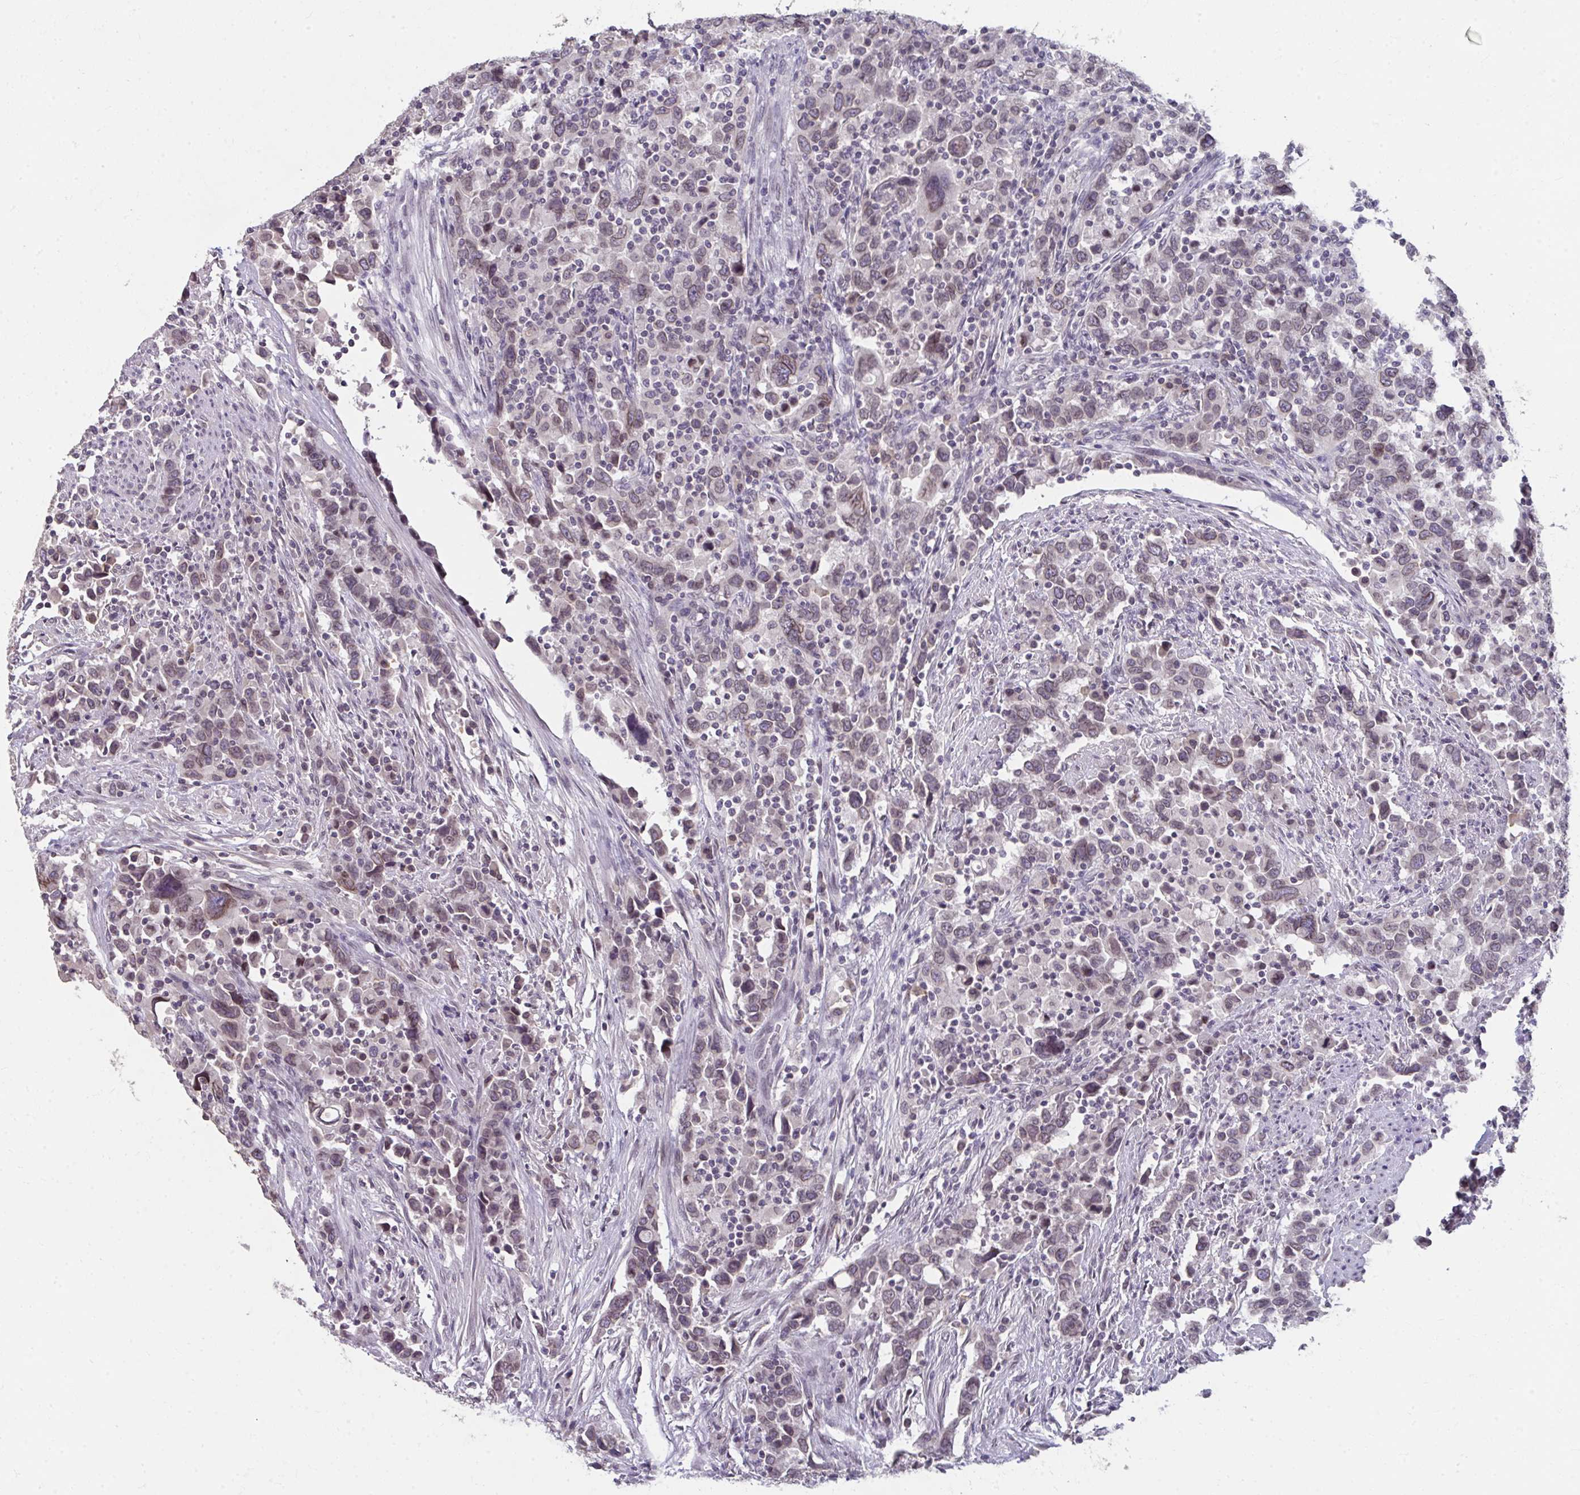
{"staining": {"intensity": "weak", "quantity": ">75%", "location": "nuclear"}, "tissue": "urothelial cancer", "cell_type": "Tumor cells", "image_type": "cancer", "snomed": [{"axis": "morphology", "description": "Urothelial carcinoma, High grade"}, {"axis": "topography", "description": "Urinary bladder"}], "caption": "IHC (DAB (3,3'-diaminobenzidine)) staining of human urothelial cancer displays weak nuclear protein expression in approximately >75% of tumor cells.", "gene": "NUP133", "patient": {"sex": "male", "age": 61}}